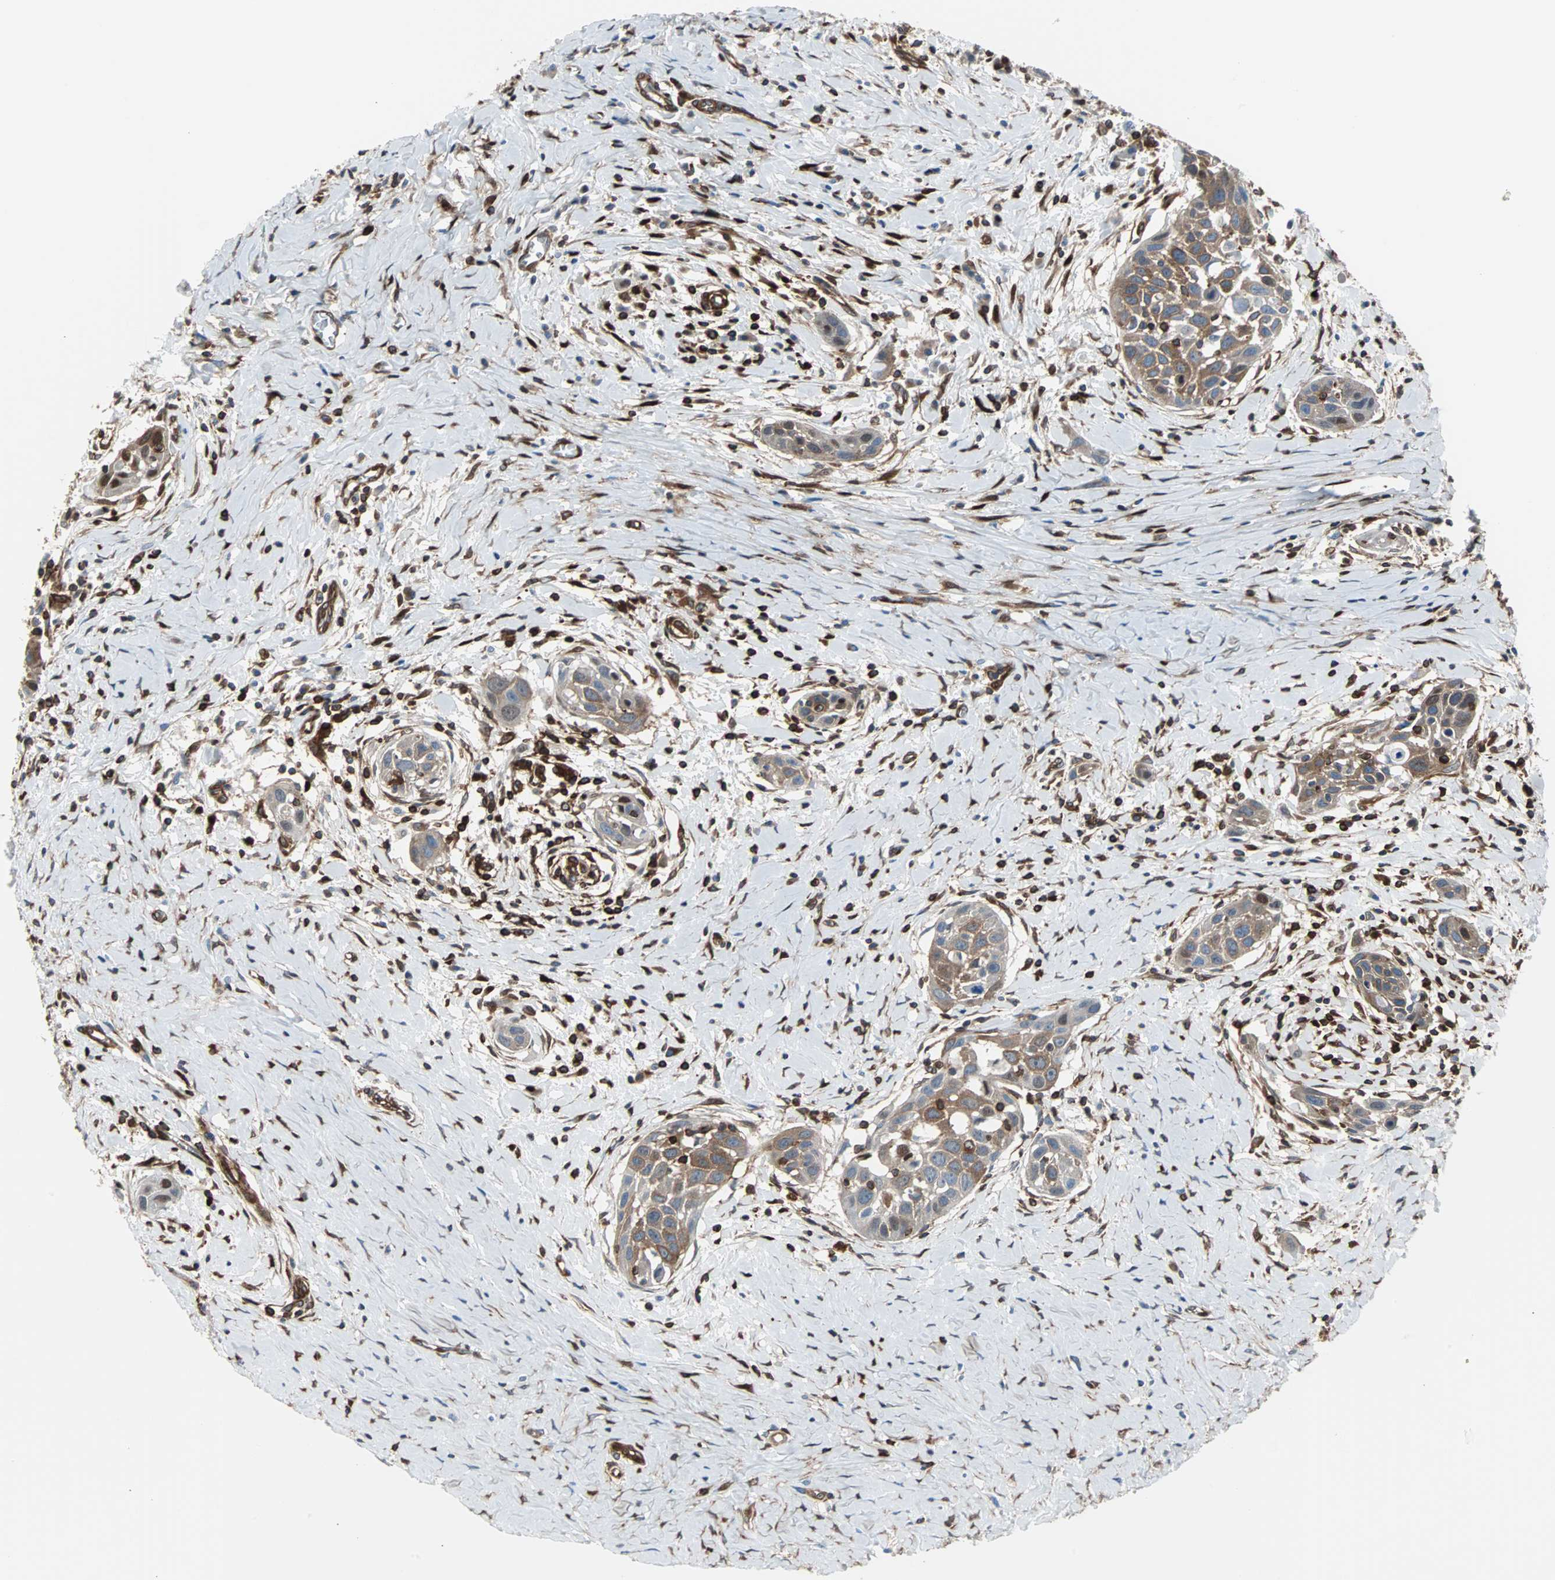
{"staining": {"intensity": "moderate", "quantity": ">75%", "location": "cytoplasmic/membranous"}, "tissue": "head and neck cancer", "cell_type": "Tumor cells", "image_type": "cancer", "snomed": [{"axis": "morphology", "description": "Squamous cell carcinoma, NOS"}, {"axis": "topography", "description": "Oral tissue"}, {"axis": "topography", "description": "Head-Neck"}], "caption": "Head and neck squamous cell carcinoma stained with DAB IHC exhibits medium levels of moderate cytoplasmic/membranous staining in approximately >75% of tumor cells.", "gene": "RELA", "patient": {"sex": "female", "age": 50}}